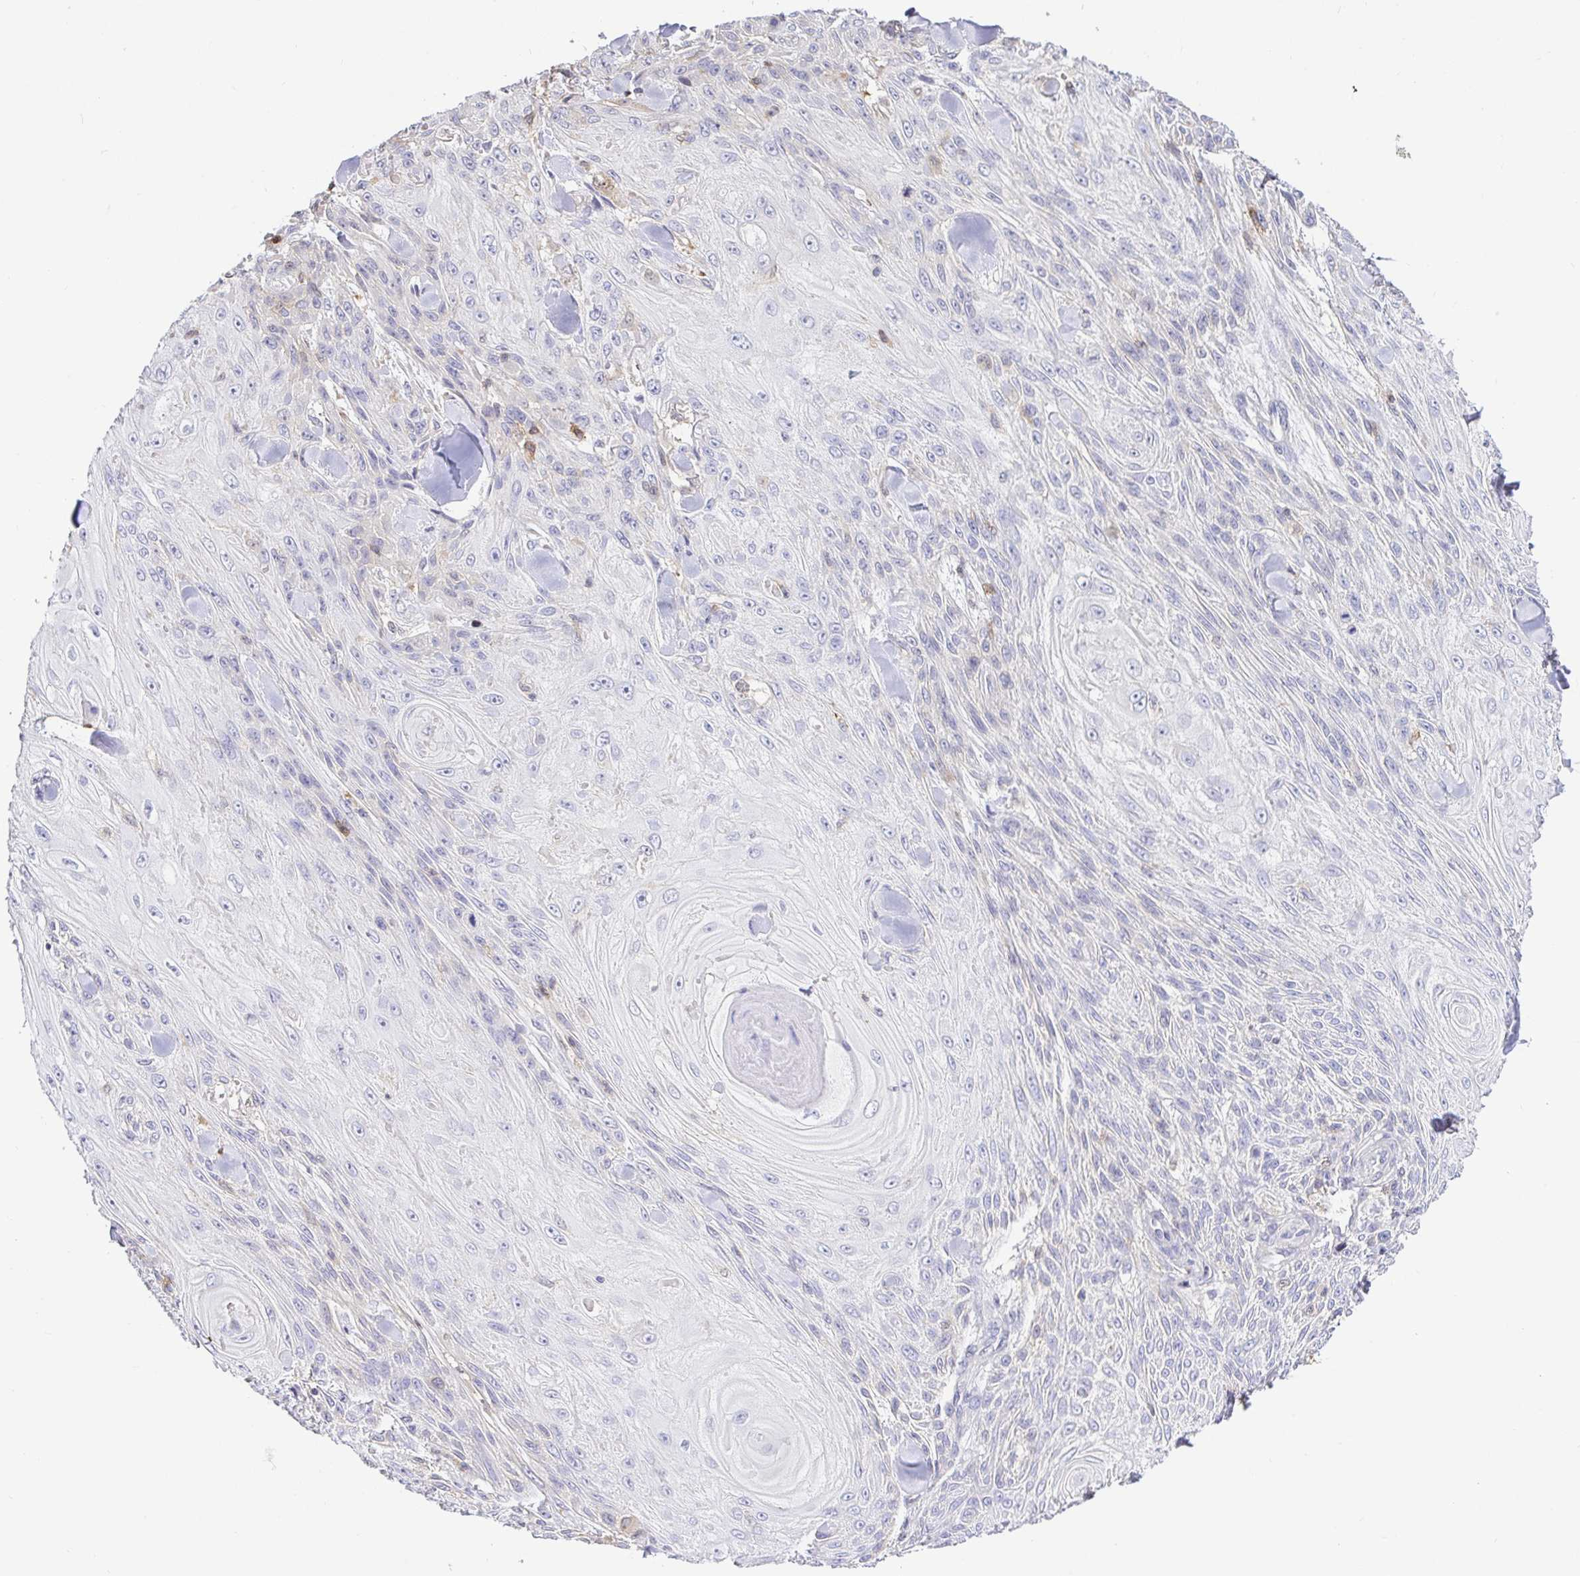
{"staining": {"intensity": "negative", "quantity": "none", "location": "none"}, "tissue": "skin cancer", "cell_type": "Tumor cells", "image_type": "cancer", "snomed": [{"axis": "morphology", "description": "Squamous cell carcinoma, NOS"}, {"axis": "topography", "description": "Skin"}], "caption": "Immunohistochemical staining of skin cancer demonstrates no significant positivity in tumor cells.", "gene": "SKAP1", "patient": {"sex": "male", "age": 88}}